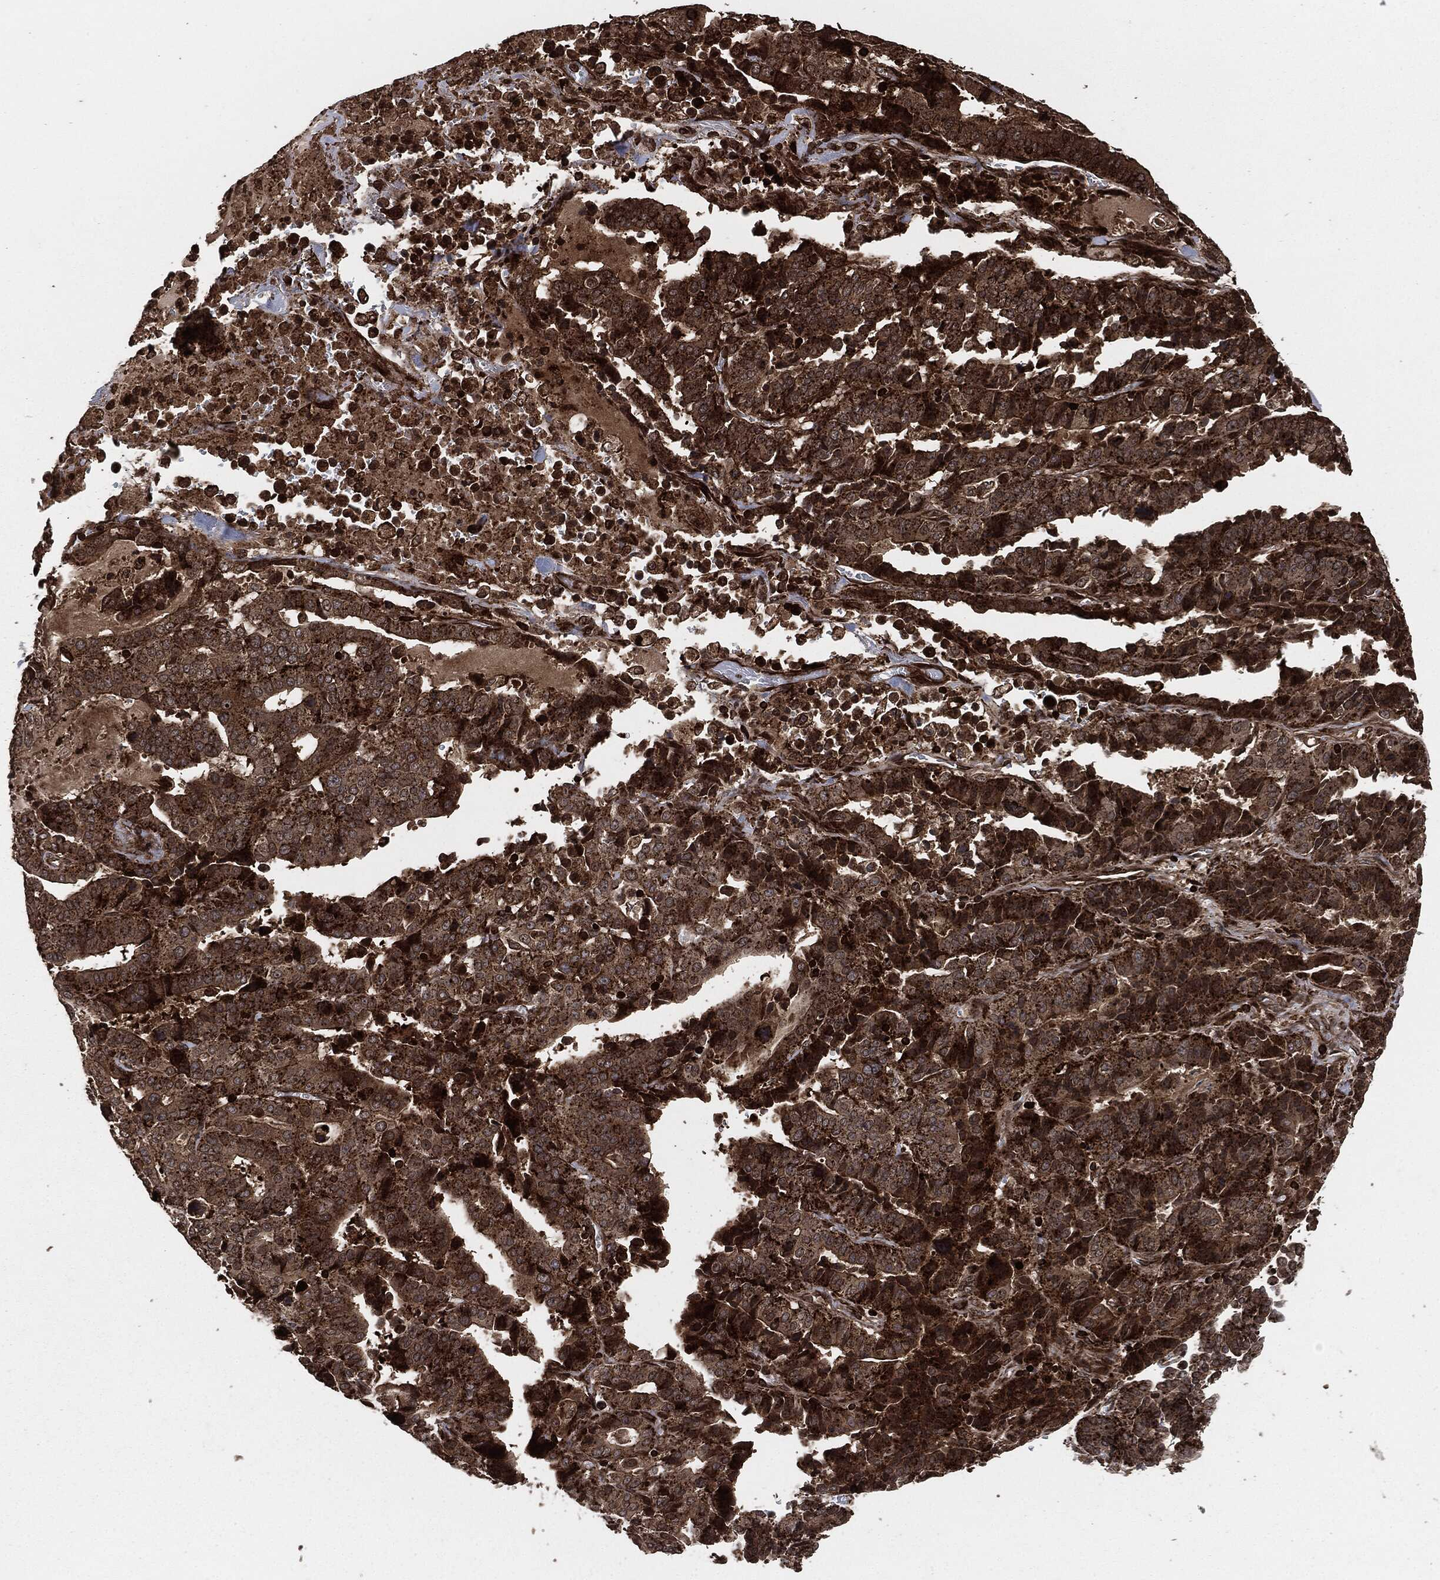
{"staining": {"intensity": "strong", "quantity": "25%-75%", "location": "cytoplasmic/membranous"}, "tissue": "stomach cancer", "cell_type": "Tumor cells", "image_type": "cancer", "snomed": [{"axis": "morphology", "description": "Adenocarcinoma, NOS"}, {"axis": "topography", "description": "Stomach"}], "caption": "Human stomach cancer (adenocarcinoma) stained with a brown dye exhibits strong cytoplasmic/membranous positive expression in approximately 25%-75% of tumor cells.", "gene": "IFIT1", "patient": {"sex": "male", "age": 48}}